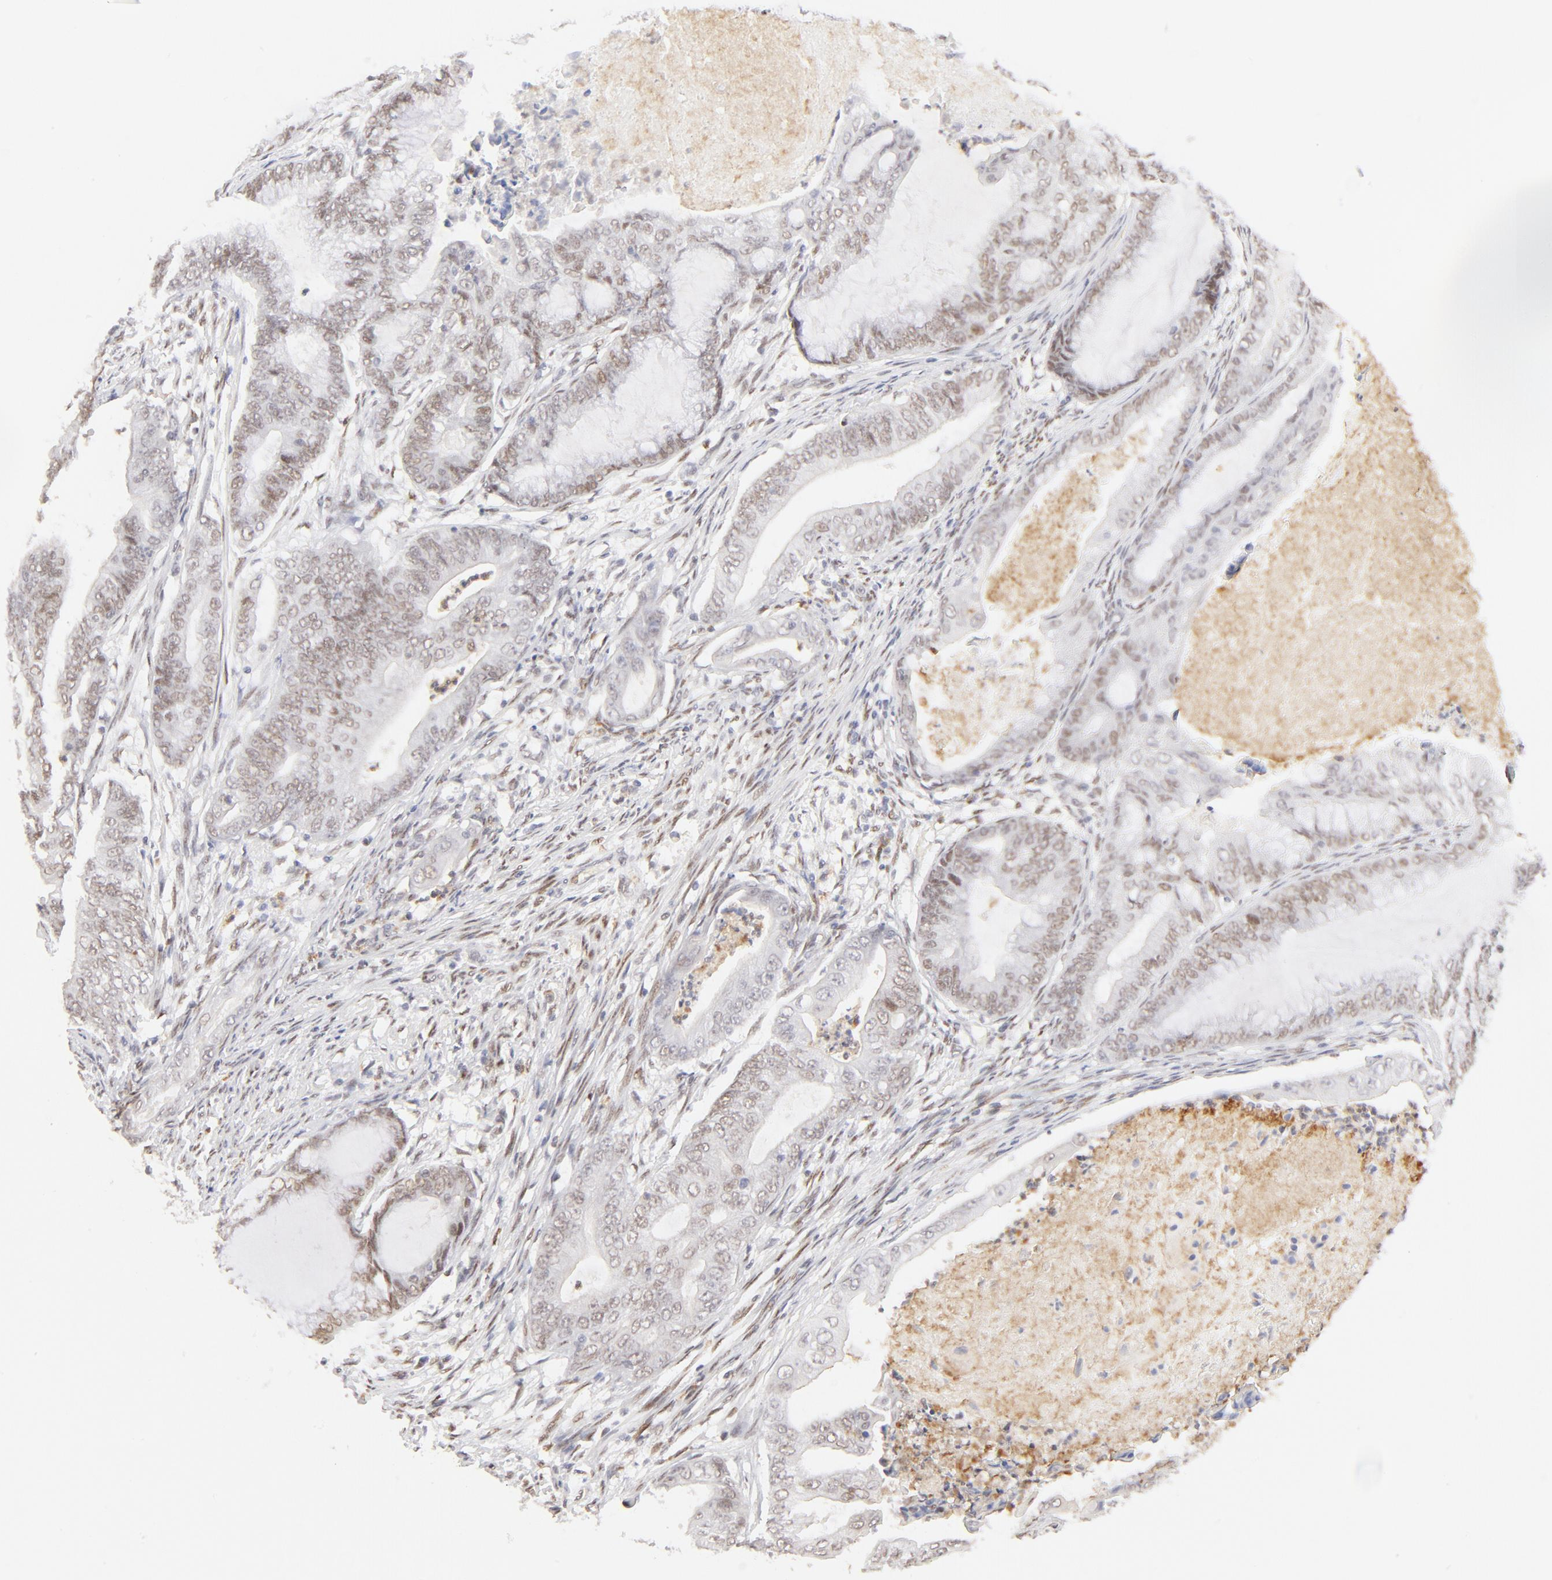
{"staining": {"intensity": "moderate", "quantity": "25%-75%", "location": "nuclear"}, "tissue": "endometrial cancer", "cell_type": "Tumor cells", "image_type": "cancer", "snomed": [{"axis": "morphology", "description": "Adenocarcinoma, NOS"}, {"axis": "topography", "description": "Endometrium"}], "caption": "Endometrial cancer (adenocarcinoma) stained with a protein marker displays moderate staining in tumor cells.", "gene": "PBX1", "patient": {"sex": "female", "age": 63}}